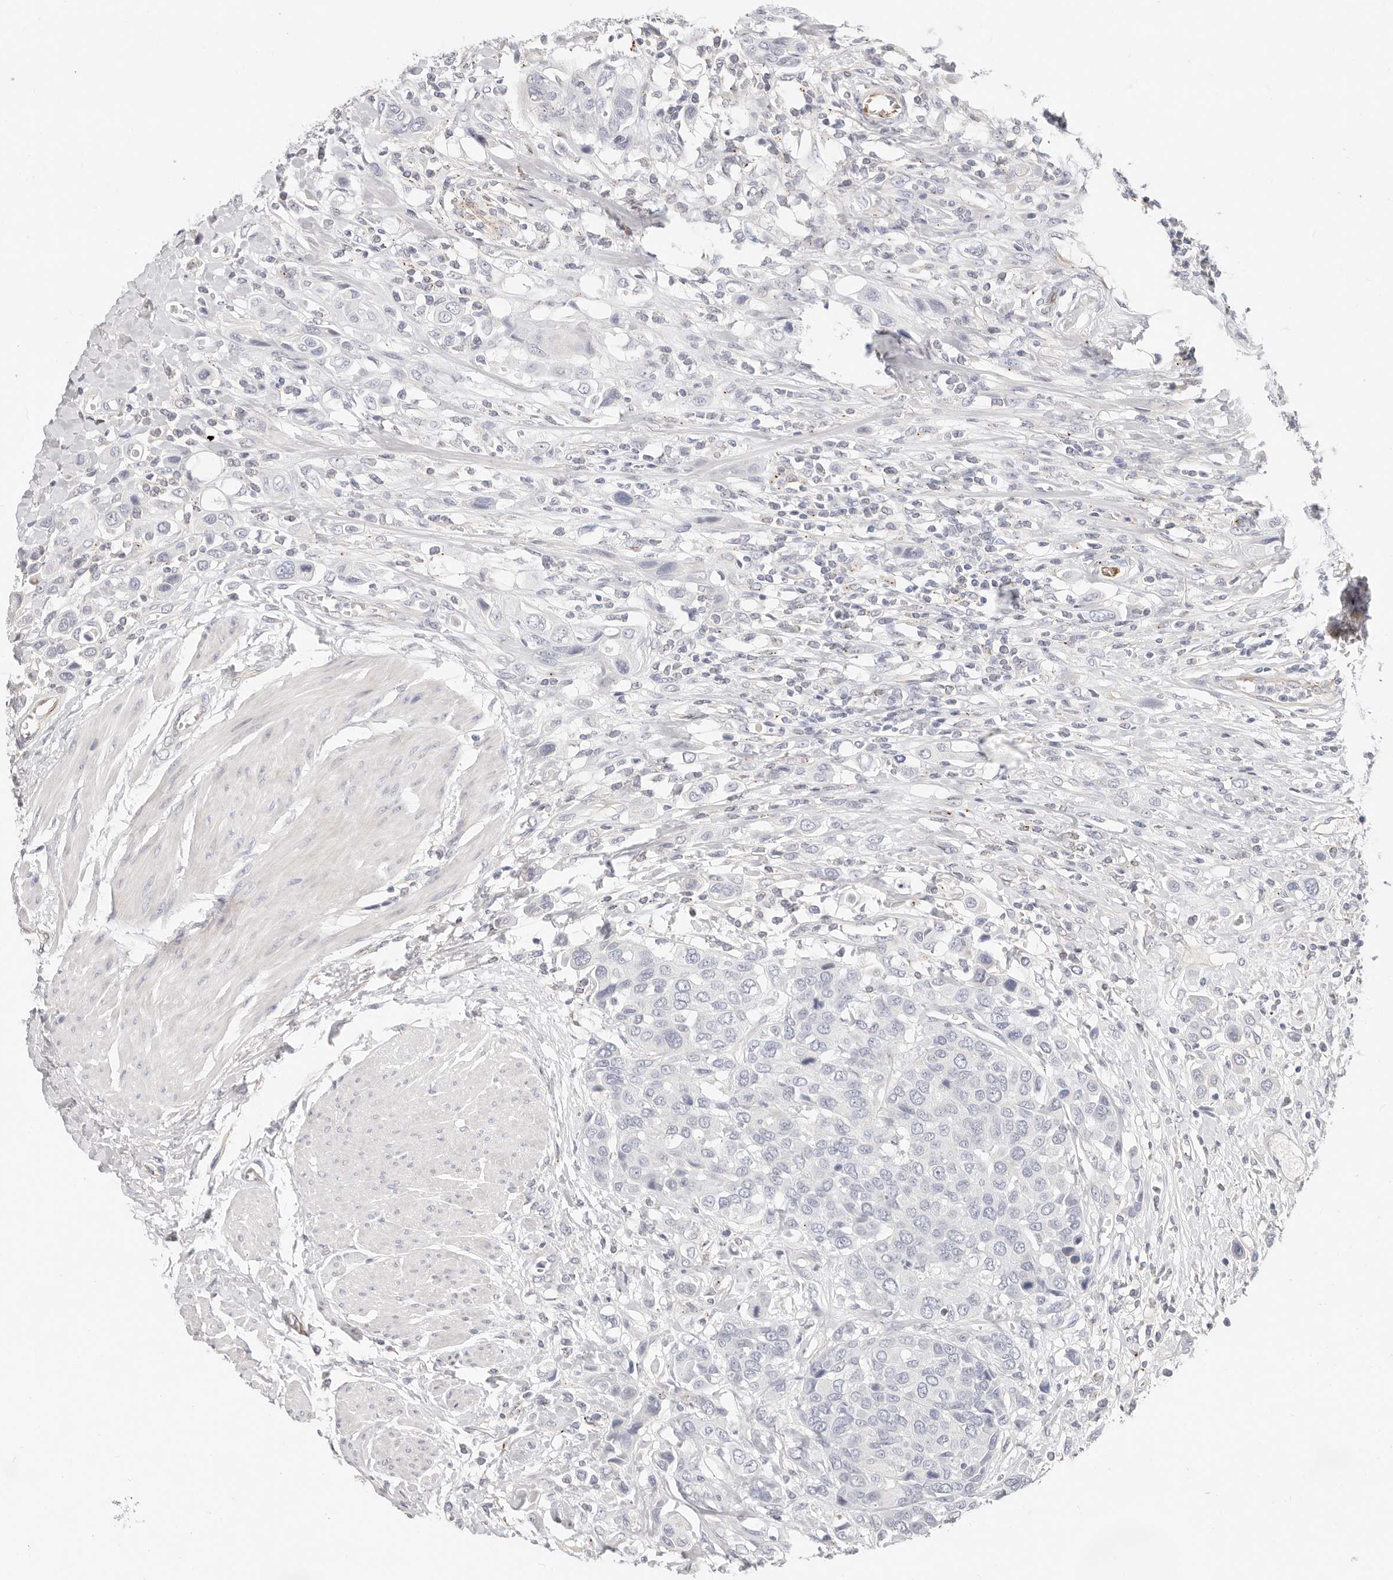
{"staining": {"intensity": "negative", "quantity": "none", "location": "none"}, "tissue": "urothelial cancer", "cell_type": "Tumor cells", "image_type": "cancer", "snomed": [{"axis": "morphology", "description": "Urothelial carcinoma, High grade"}, {"axis": "topography", "description": "Urinary bladder"}], "caption": "A histopathology image of human urothelial cancer is negative for staining in tumor cells. Brightfield microscopy of IHC stained with DAB (3,3'-diaminobenzidine) (brown) and hematoxylin (blue), captured at high magnification.", "gene": "ZRANB1", "patient": {"sex": "male", "age": 50}}